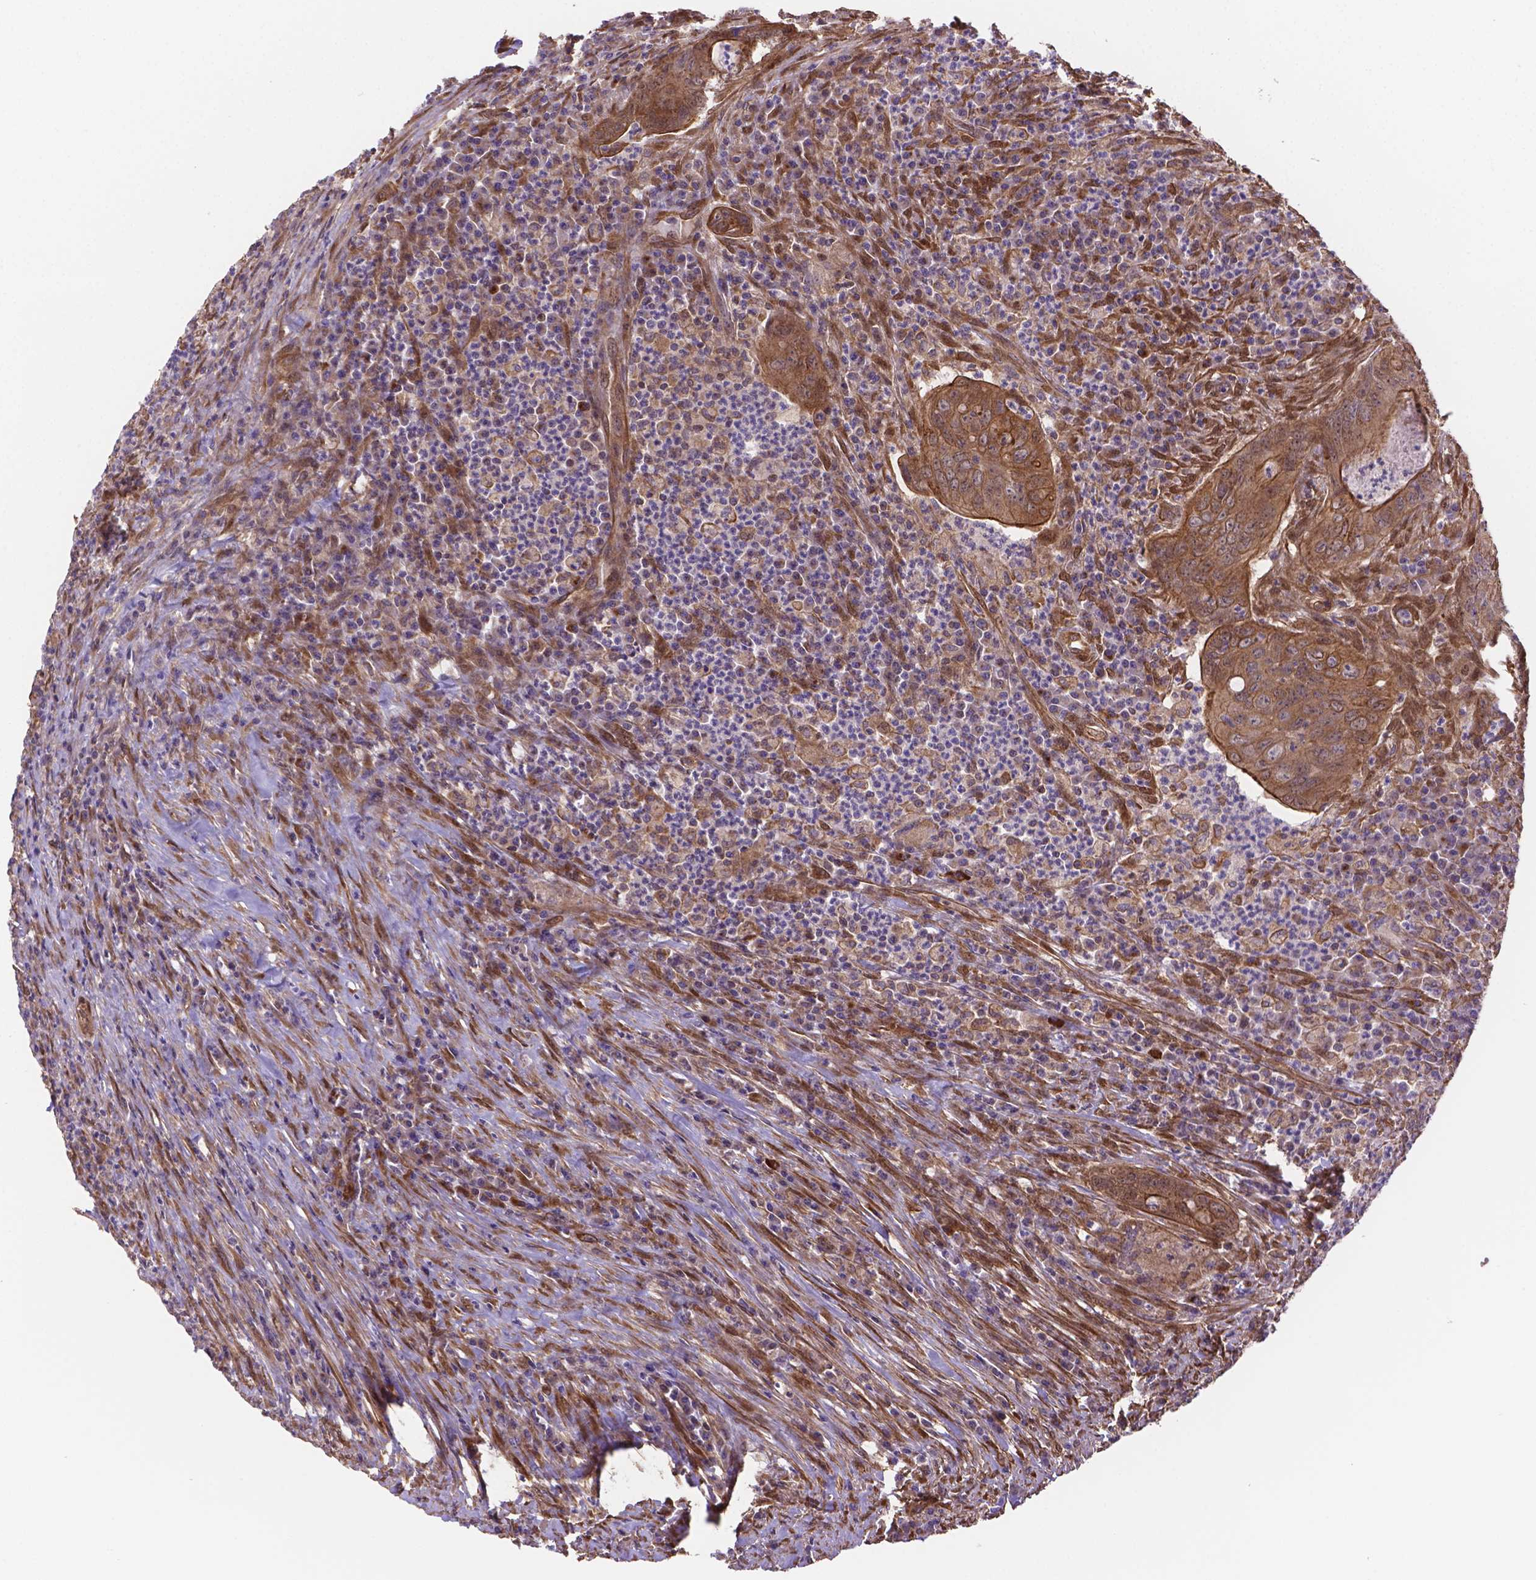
{"staining": {"intensity": "moderate", "quantity": ">75%", "location": "cytoplasmic/membranous"}, "tissue": "colorectal cancer", "cell_type": "Tumor cells", "image_type": "cancer", "snomed": [{"axis": "morphology", "description": "Adenocarcinoma, NOS"}, {"axis": "topography", "description": "Colon"}], "caption": "Approximately >75% of tumor cells in human colorectal cancer show moderate cytoplasmic/membranous protein staining as visualized by brown immunohistochemical staining.", "gene": "YAP1", "patient": {"sex": "female", "age": 74}}